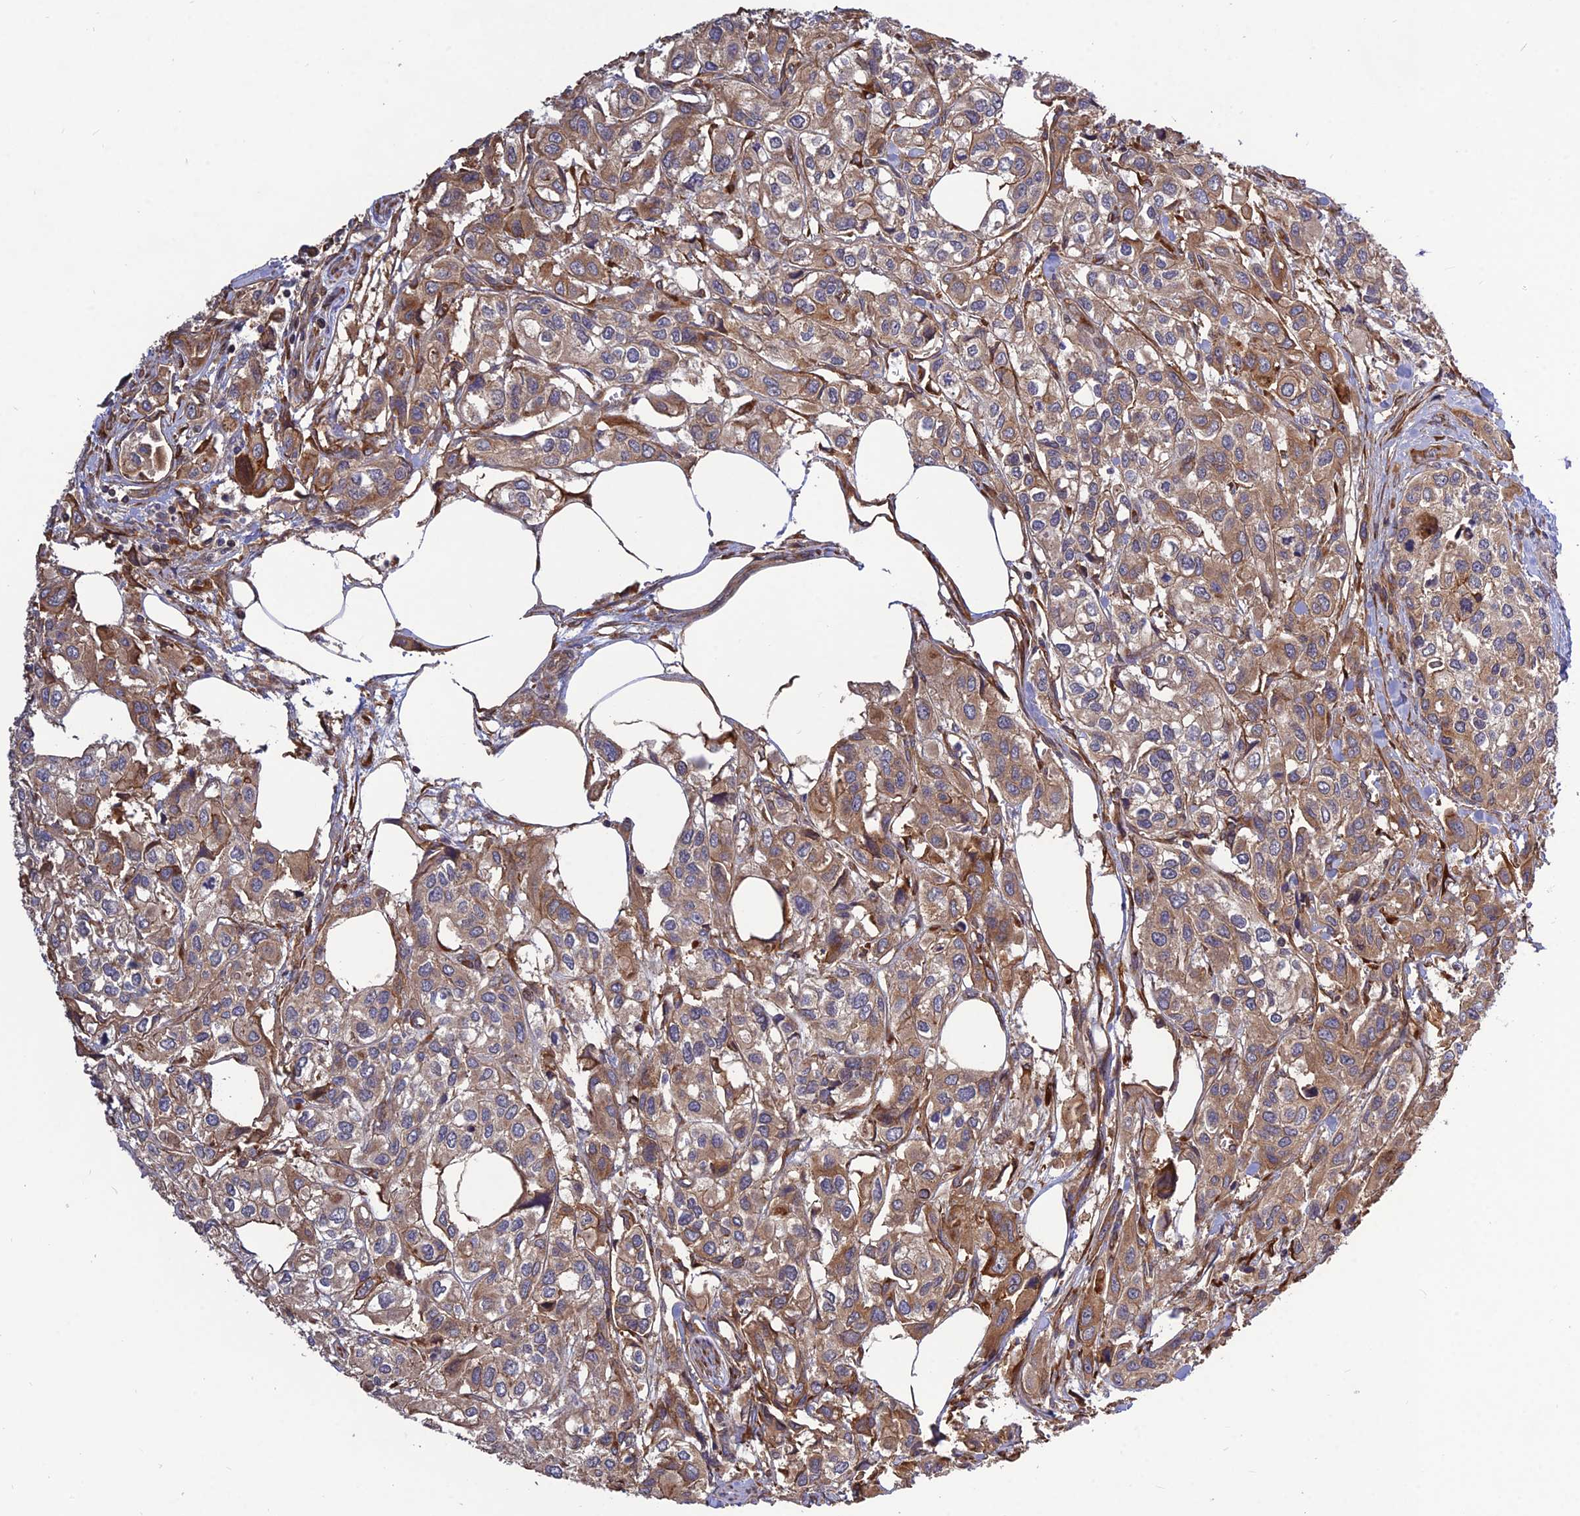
{"staining": {"intensity": "moderate", "quantity": ">75%", "location": "cytoplasmic/membranous"}, "tissue": "urothelial cancer", "cell_type": "Tumor cells", "image_type": "cancer", "snomed": [{"axis": "morphology", "description": "Urothelial carcinoma, High grade"}, {"axis": "topography", "description": "Urinary bladder"}], "caption": "DAB (3,3'-diaminobenzidine) immunohistochemical staining of urothelial cancer displays moderate cytoplasmic/membranous protein staining in approximately >75% of tumor cells. Immunohistochemistry stains the protein in brown and the nuclei are stained blue.", "gene": "CRTAP", "patient": {"sex": "male", "age": 67}}